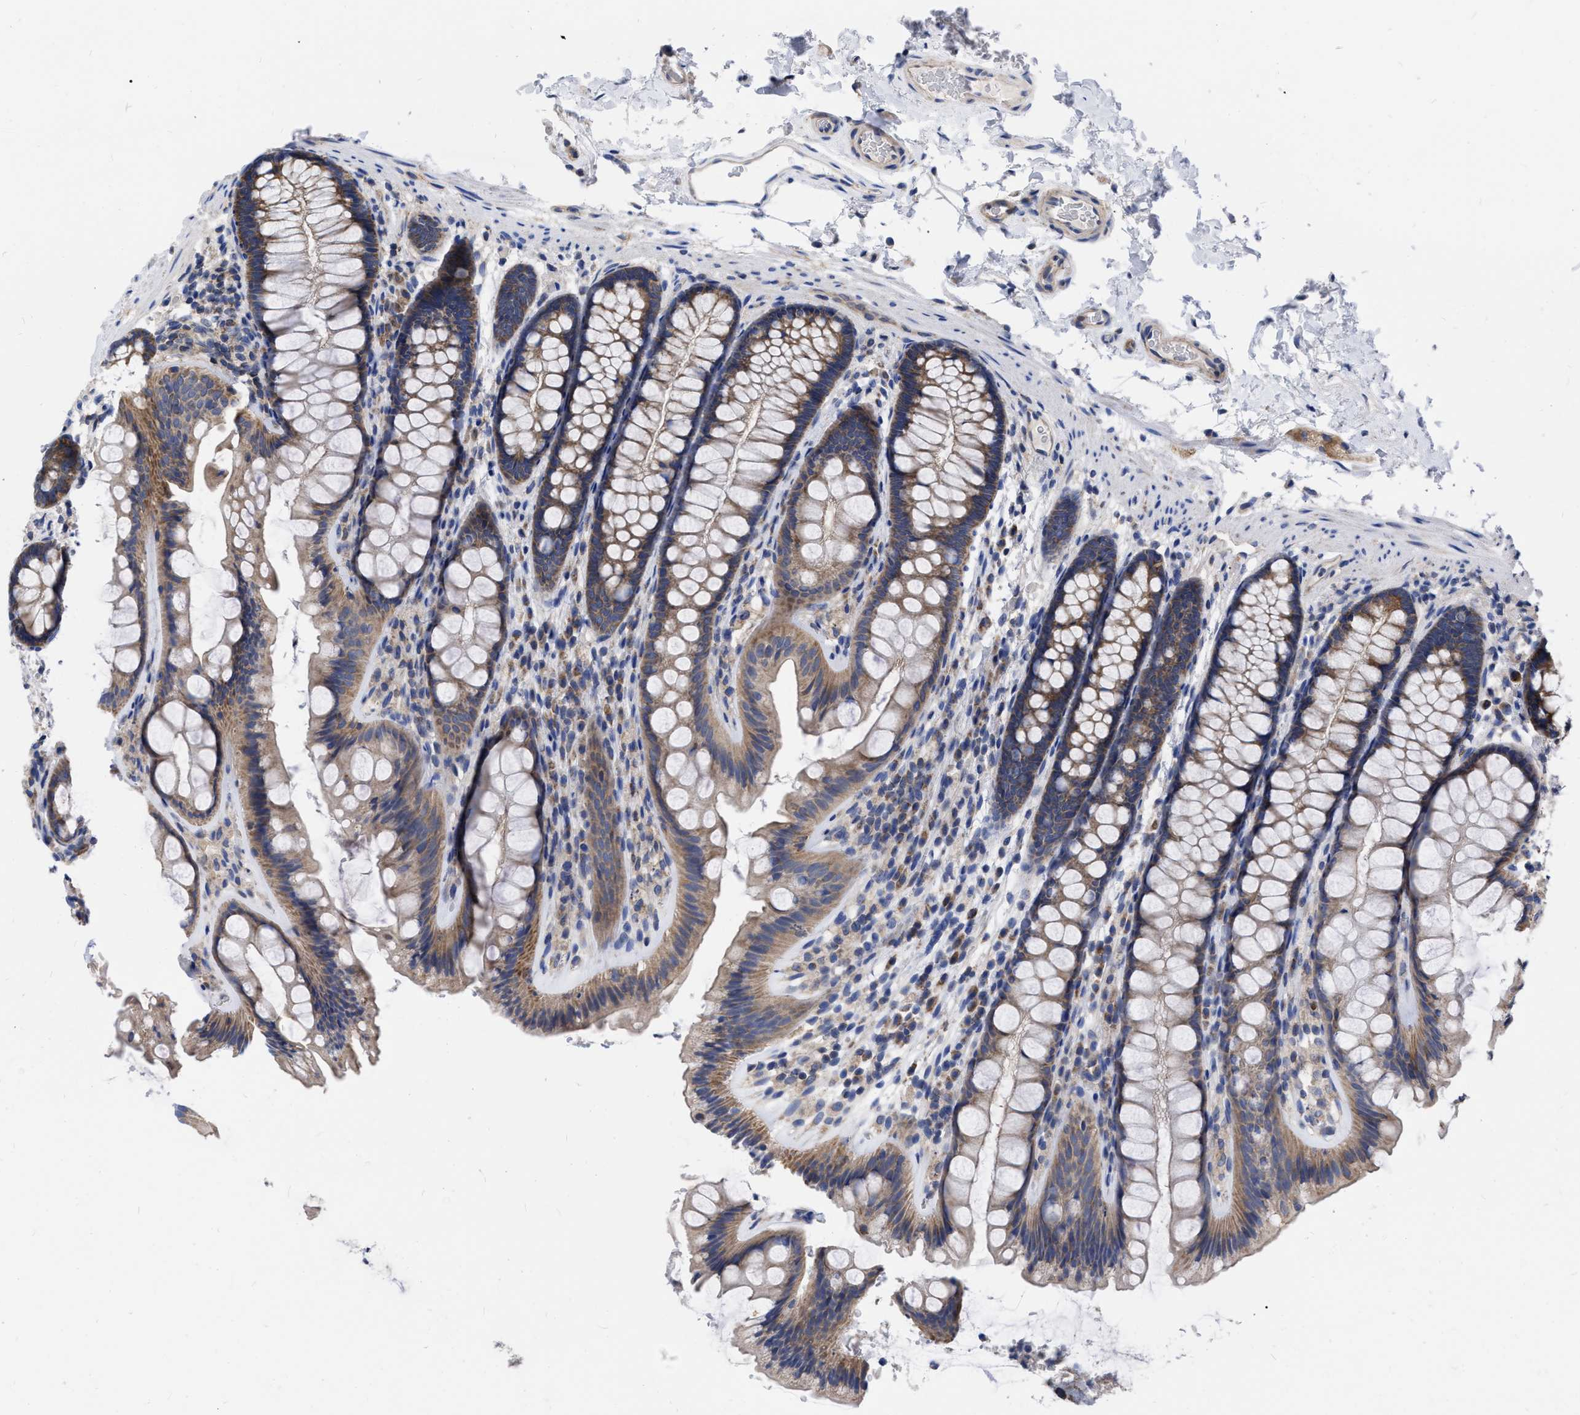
{"staining": {"intensity": "moderate", "quantity": ">75%", "location": "cytoplasmic/membranous"}, "tissue": "colon", "cell_type": "Endothelial cells", "image_type": "normal", "snomed": [{"axis": "morphology", "description": "Normal tissue, NOS"}, {"axis": "topography", "description": "Colon"}], "caption": "Brown immunohistochemical staining in normal colon displays moderate cytoplasmic/membranous expression in about >75% of endothelial cells.", "gene": "CDKN2C", "patient": {"sex": "female", "age": 56}}